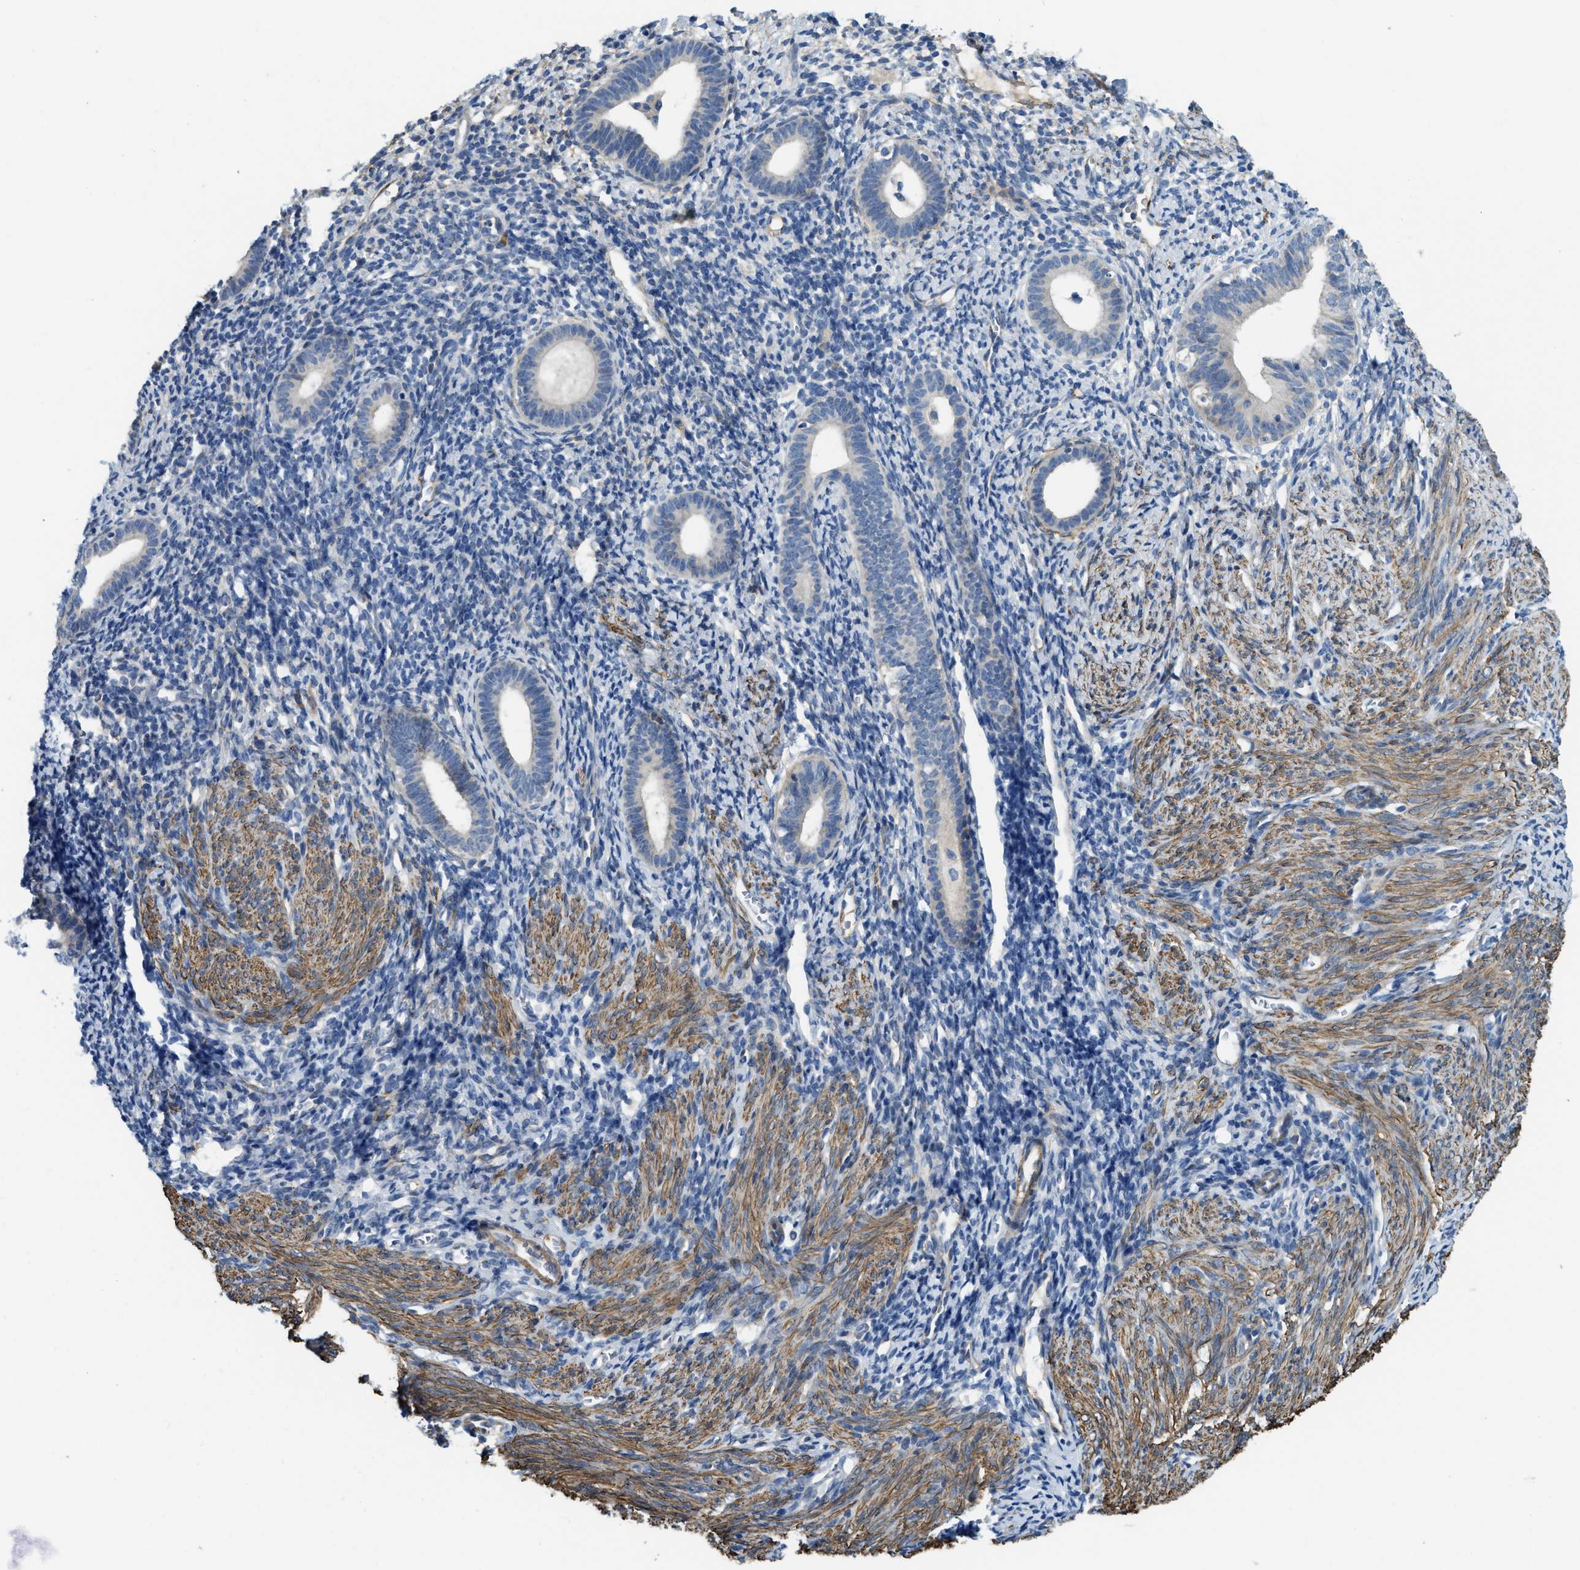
{"staining": {"intensity": "weak", "quantity": "<25%", "location": "cytoplasmic/membranous"}, "tissue": "endometrium", "cell_type": "Cells in endometrial stroma", "image_type": "normal", "snomed": [{"axis": "morphology", "description": "Normal tissue, NOS"}, {"axis": "morphology", "description": "Adenocarcinoma, NOS"}, {"axis": "topography", "description": "Endometrium"}], "caption": "IHC histopathology image of normal endometrium: endometrium stained with DAB (3,3'-diaminobenzidine) reveals no significant protein positivity in cells in endometrial stroma. The staining is performed using DAB brown chromogen with nuclei counter-stained in using hematoxylin.", "gene": "BMPR1A", "patient": {"sex": "female", "age": 57}}